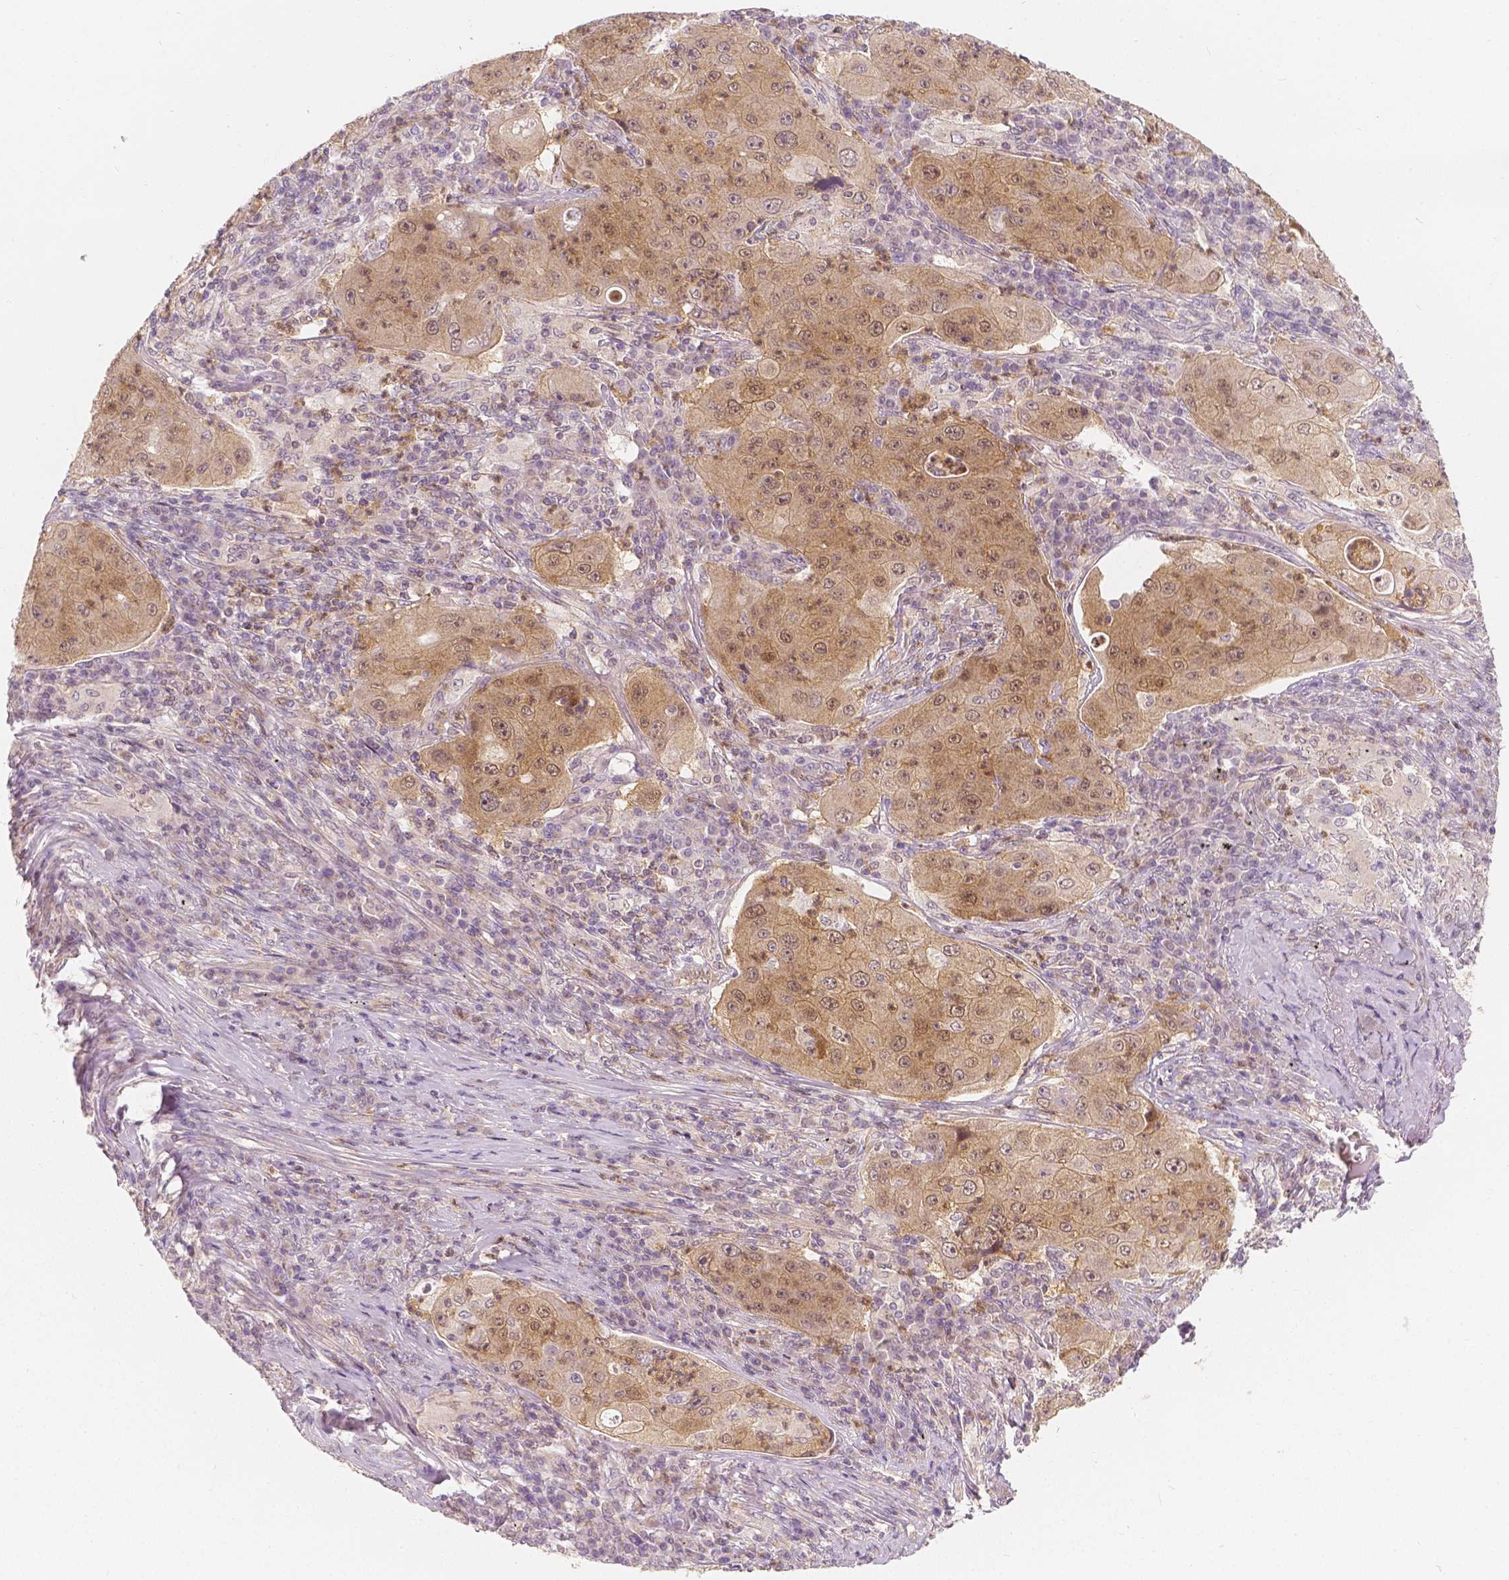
{"staining": {"intensity": "moderate", "quantity": ">75%", "location": "cytoplasmic/membranous,nuclear"}, "tissue": "lung cancer", "cell_type": "Tumor cells", "image_type": "cancer", "snomed": [{"axis": "morphology", "description": "Squamous cell carcinoma, NOS"}, {"axis": "topography", "description": "Lung"}], "caption": "Immunohistochemistry (IHC) image of human lung squamous cell carcinoma stained for a protein (brown), which demonstrates medium levels of moderate cytoplasmic/membranous and nuclear staining in approximately >75% of tumor cells.", "gene": "NAPRT", "patient": {"sex": "female", "age": 59}}